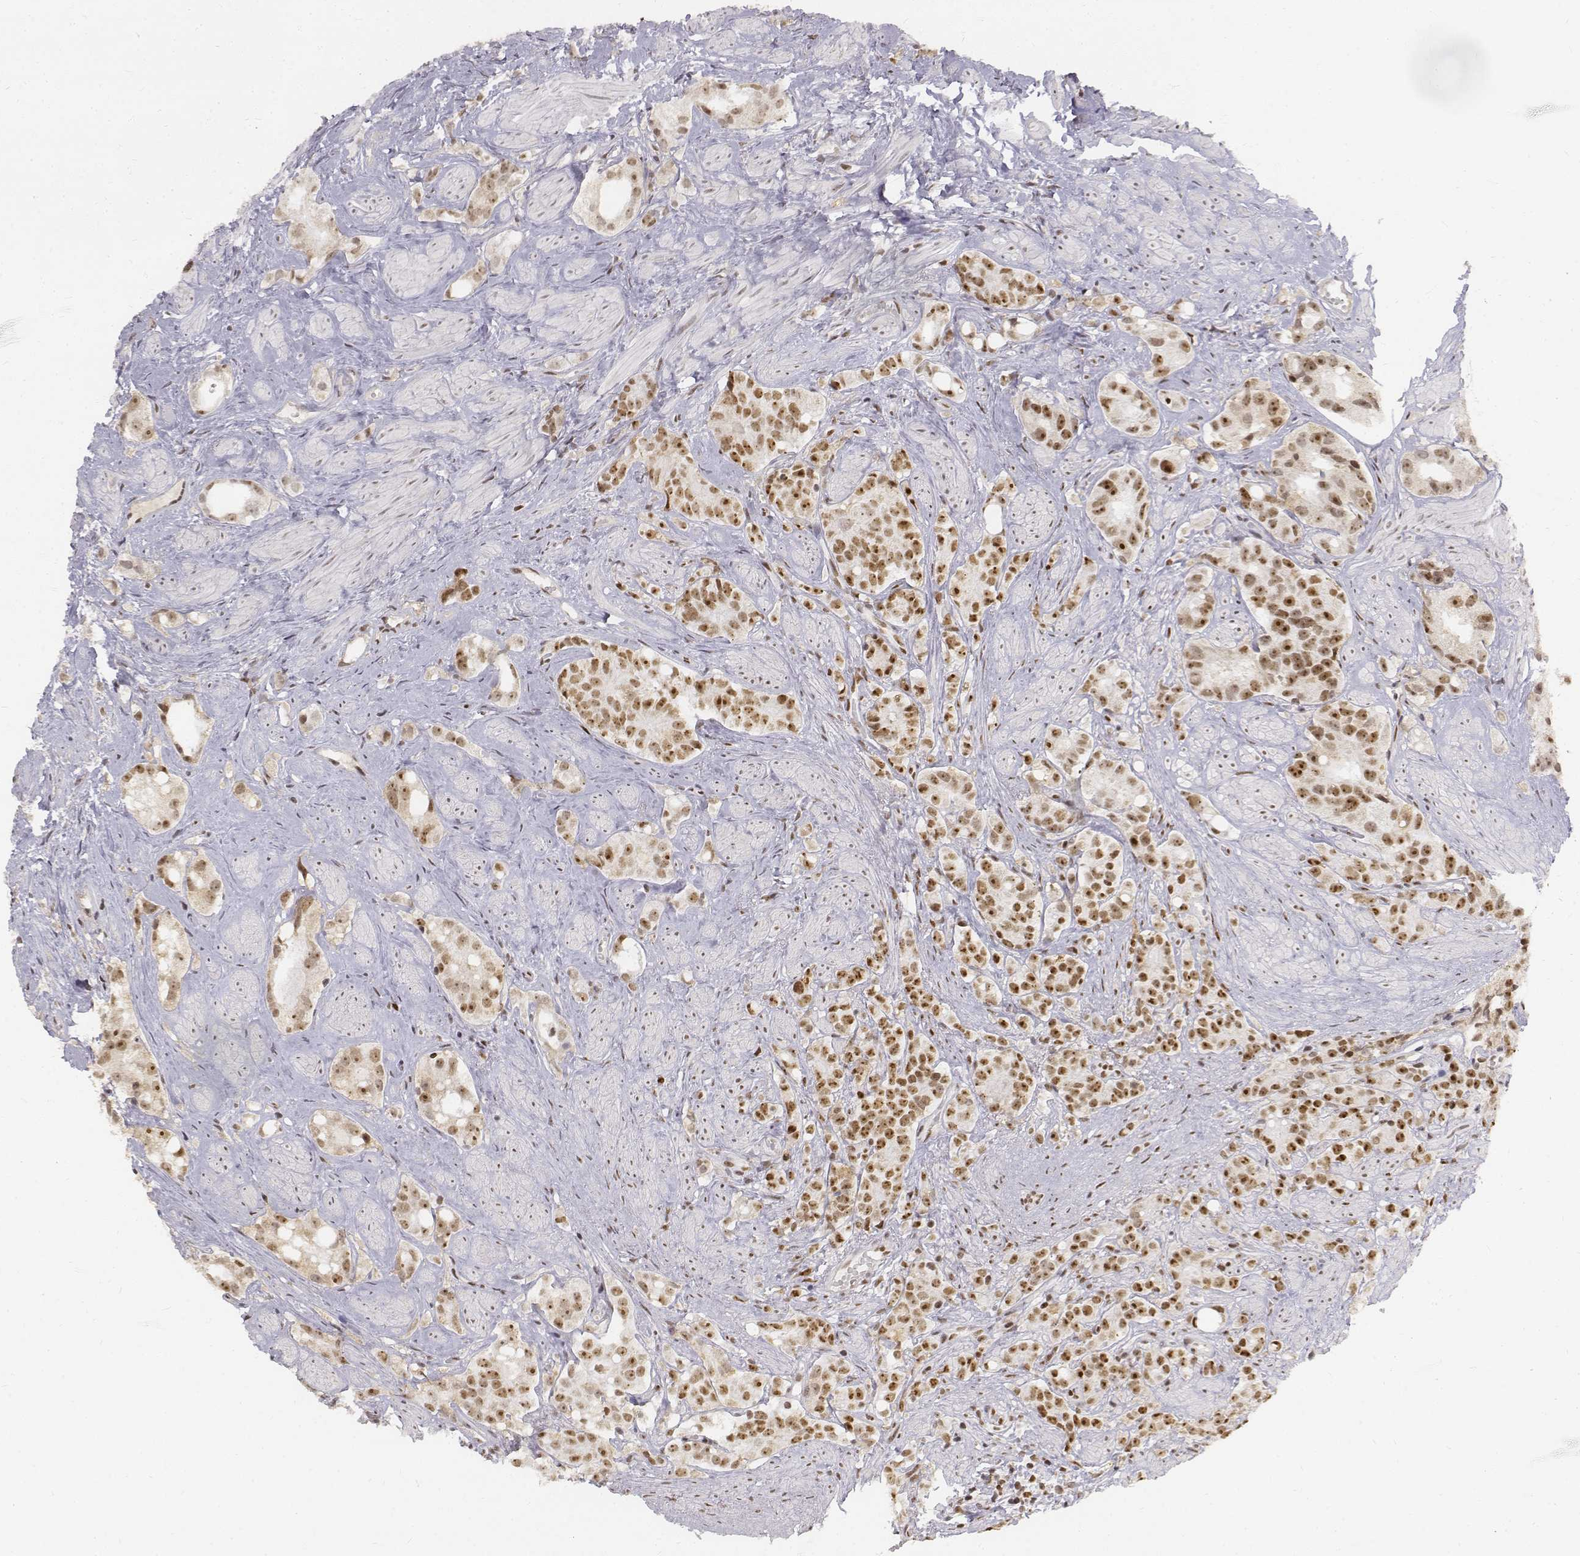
{"staining": {"intensity": "moderate", "quantity": ">75%", "location": "nuclear"}, "tissue": "prostate cancer", "cell_type": "Tumor cells", "image_type": "cancer", "snomed": [{"axis": "morphology", "description": "Adenocarcinoma, High grade"}, {"axis": "topography", "description": "Prostate"}], "caption": "This is an image of IHC staining of prostate adenocarcinoma (high-grade), which shows moderate expression in the nuclear of tumor cells.", "gene": "PHF6", "patient": {"sex": "male", "age": 75}}